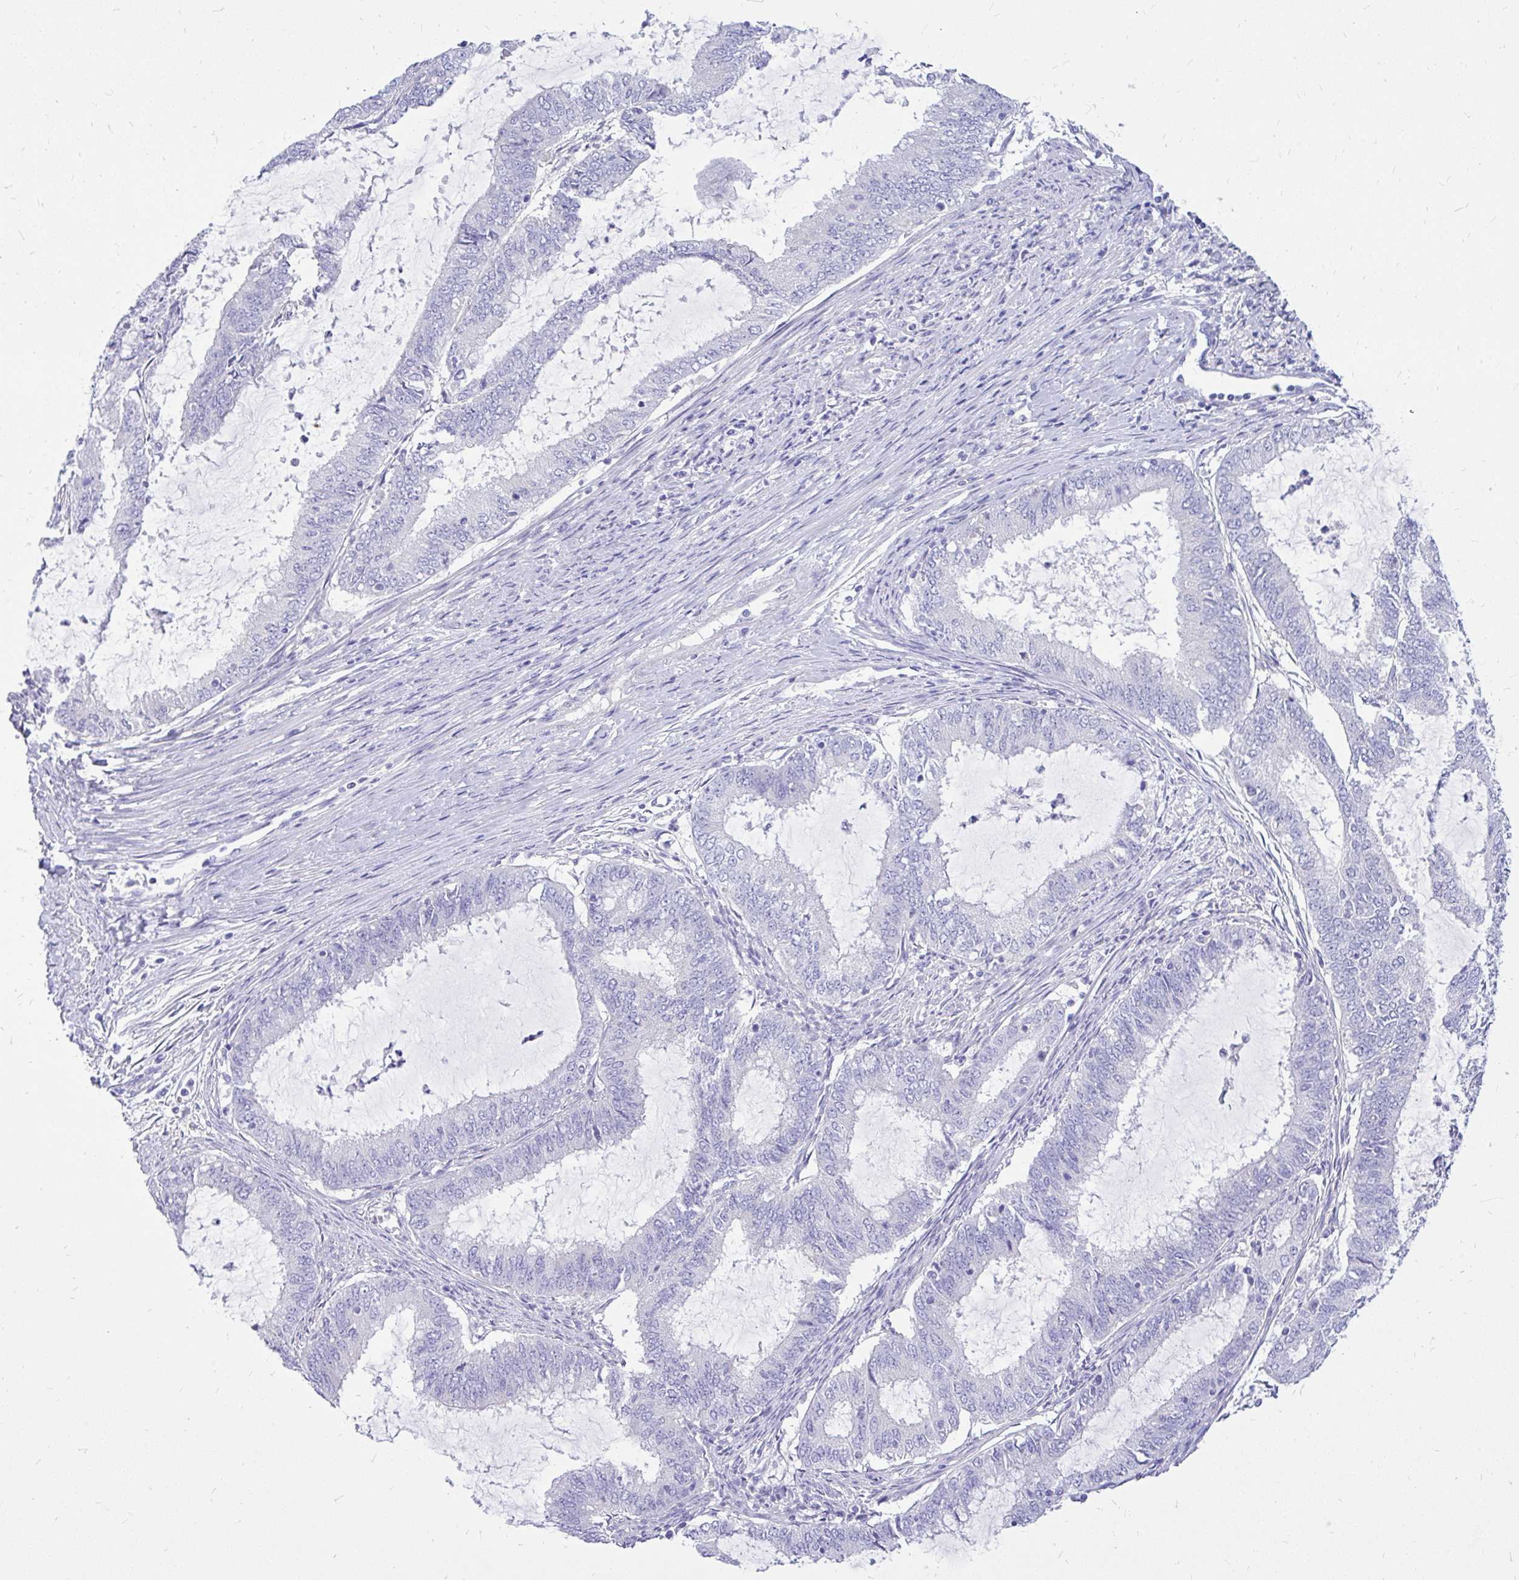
{"staining": {"intensity": "negative", "quantity": "none", "location": "none"}, "tissue": "endometrial cancer", "cell_type": "Tumor cells", "image_type": "cancer", "snomed": [{"axis": "morphology", "description": "Adenocarcinoma, NOS"}, {"axis": "topography", "description": "Endometrium"}], "caption": "IHC photomicrograph of human endometrial adenocarcinoma stained for a protein (brown), which reveals no expression in tumor cells.", "gene": "MAP1LC3A", "patient": {"sex": "female", "age": 51}}